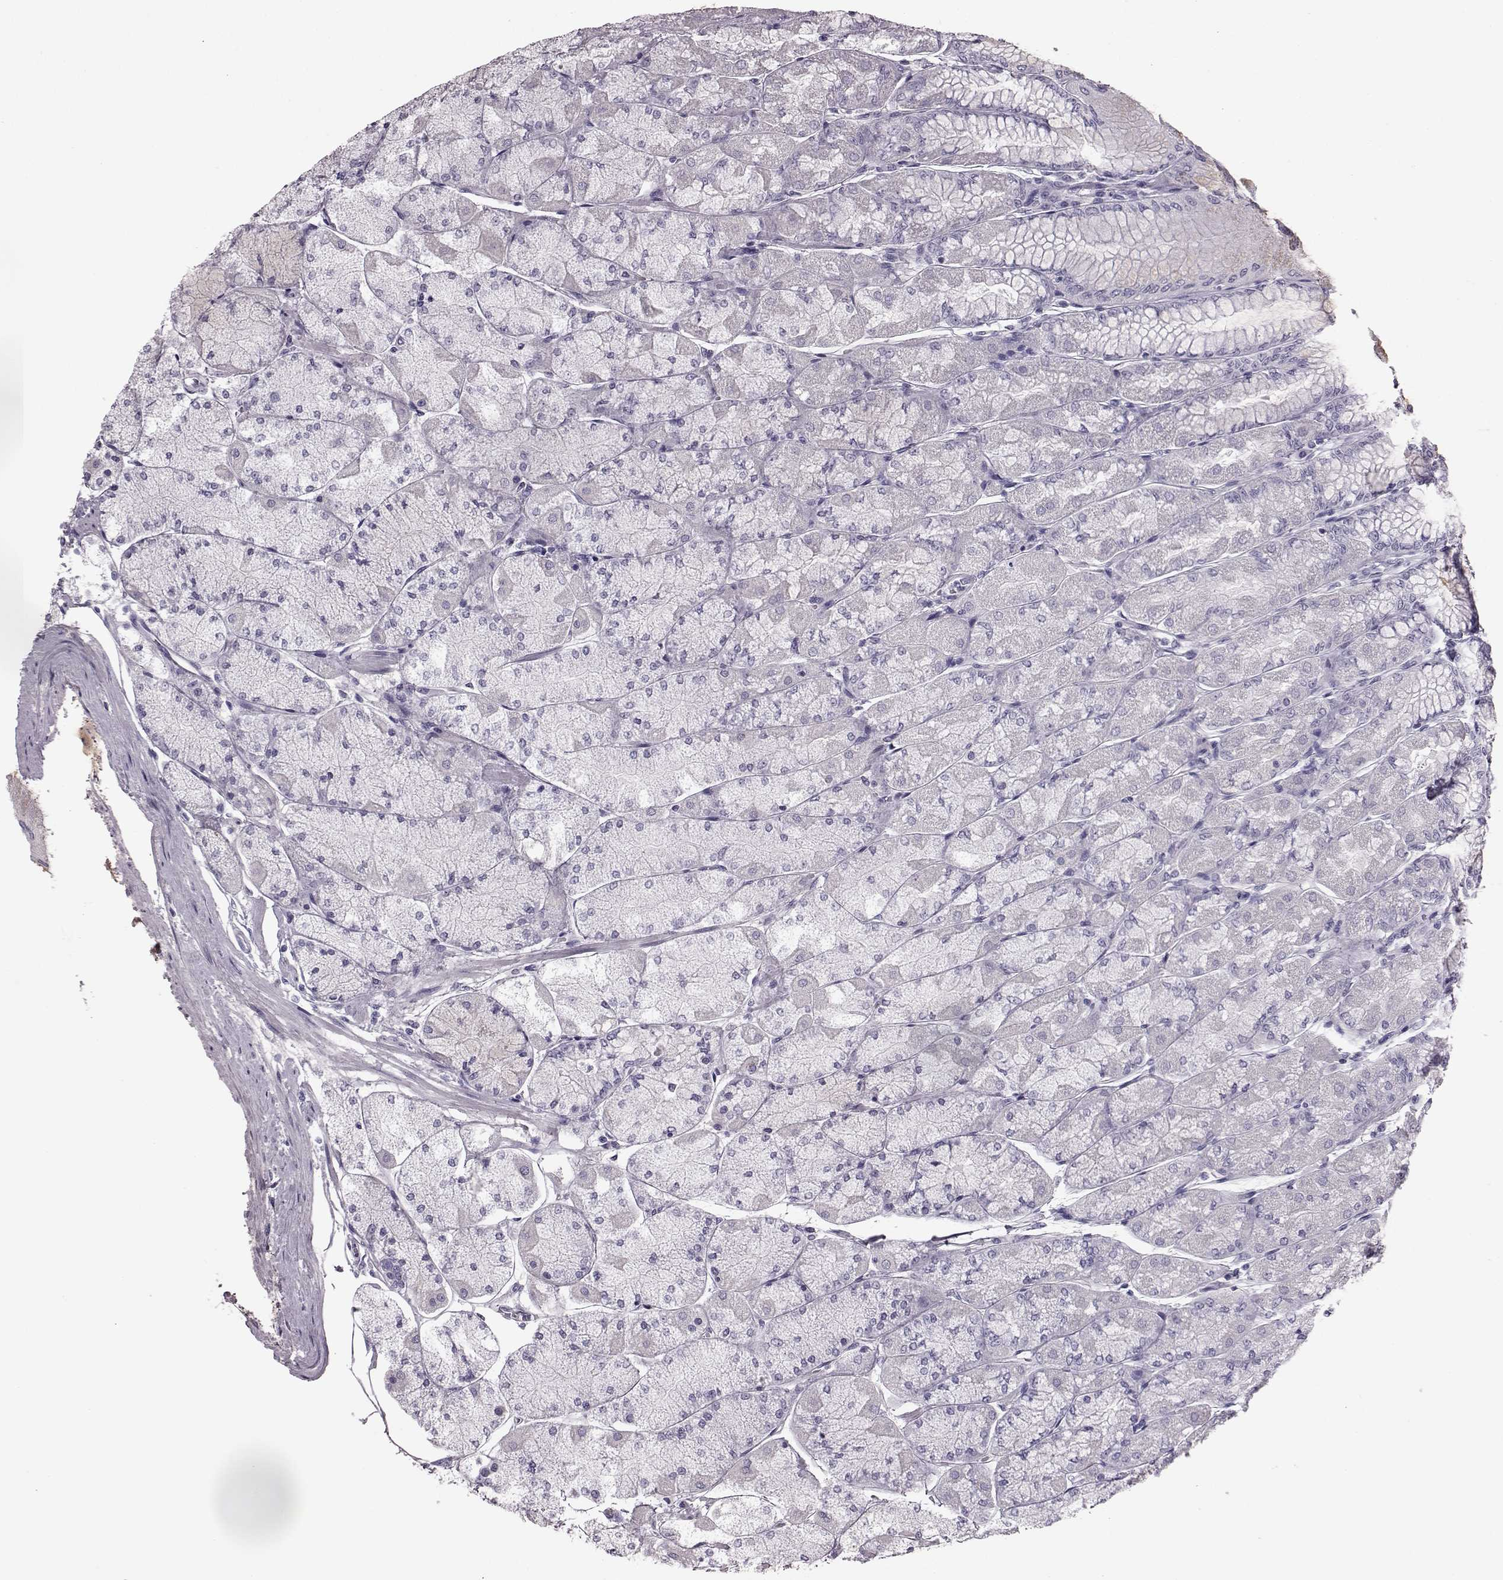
{"staining": {"intensity": "negative", "quantity": "none", "location": "none"}, "tissue": "stomach", "cell_type": "Glandular cells", "image_type": "normal", "snomed": [{"axis": "morphology", "description": "Normal tissue, NOS"}, {"axis": "topography", "description": "Stomach, upper"}], "caption": "The histopathology image reveals no significant staining in glandular cells of stomach.", "gene": "AIPL1", "patient": {"sex": "male", "age": 60}}